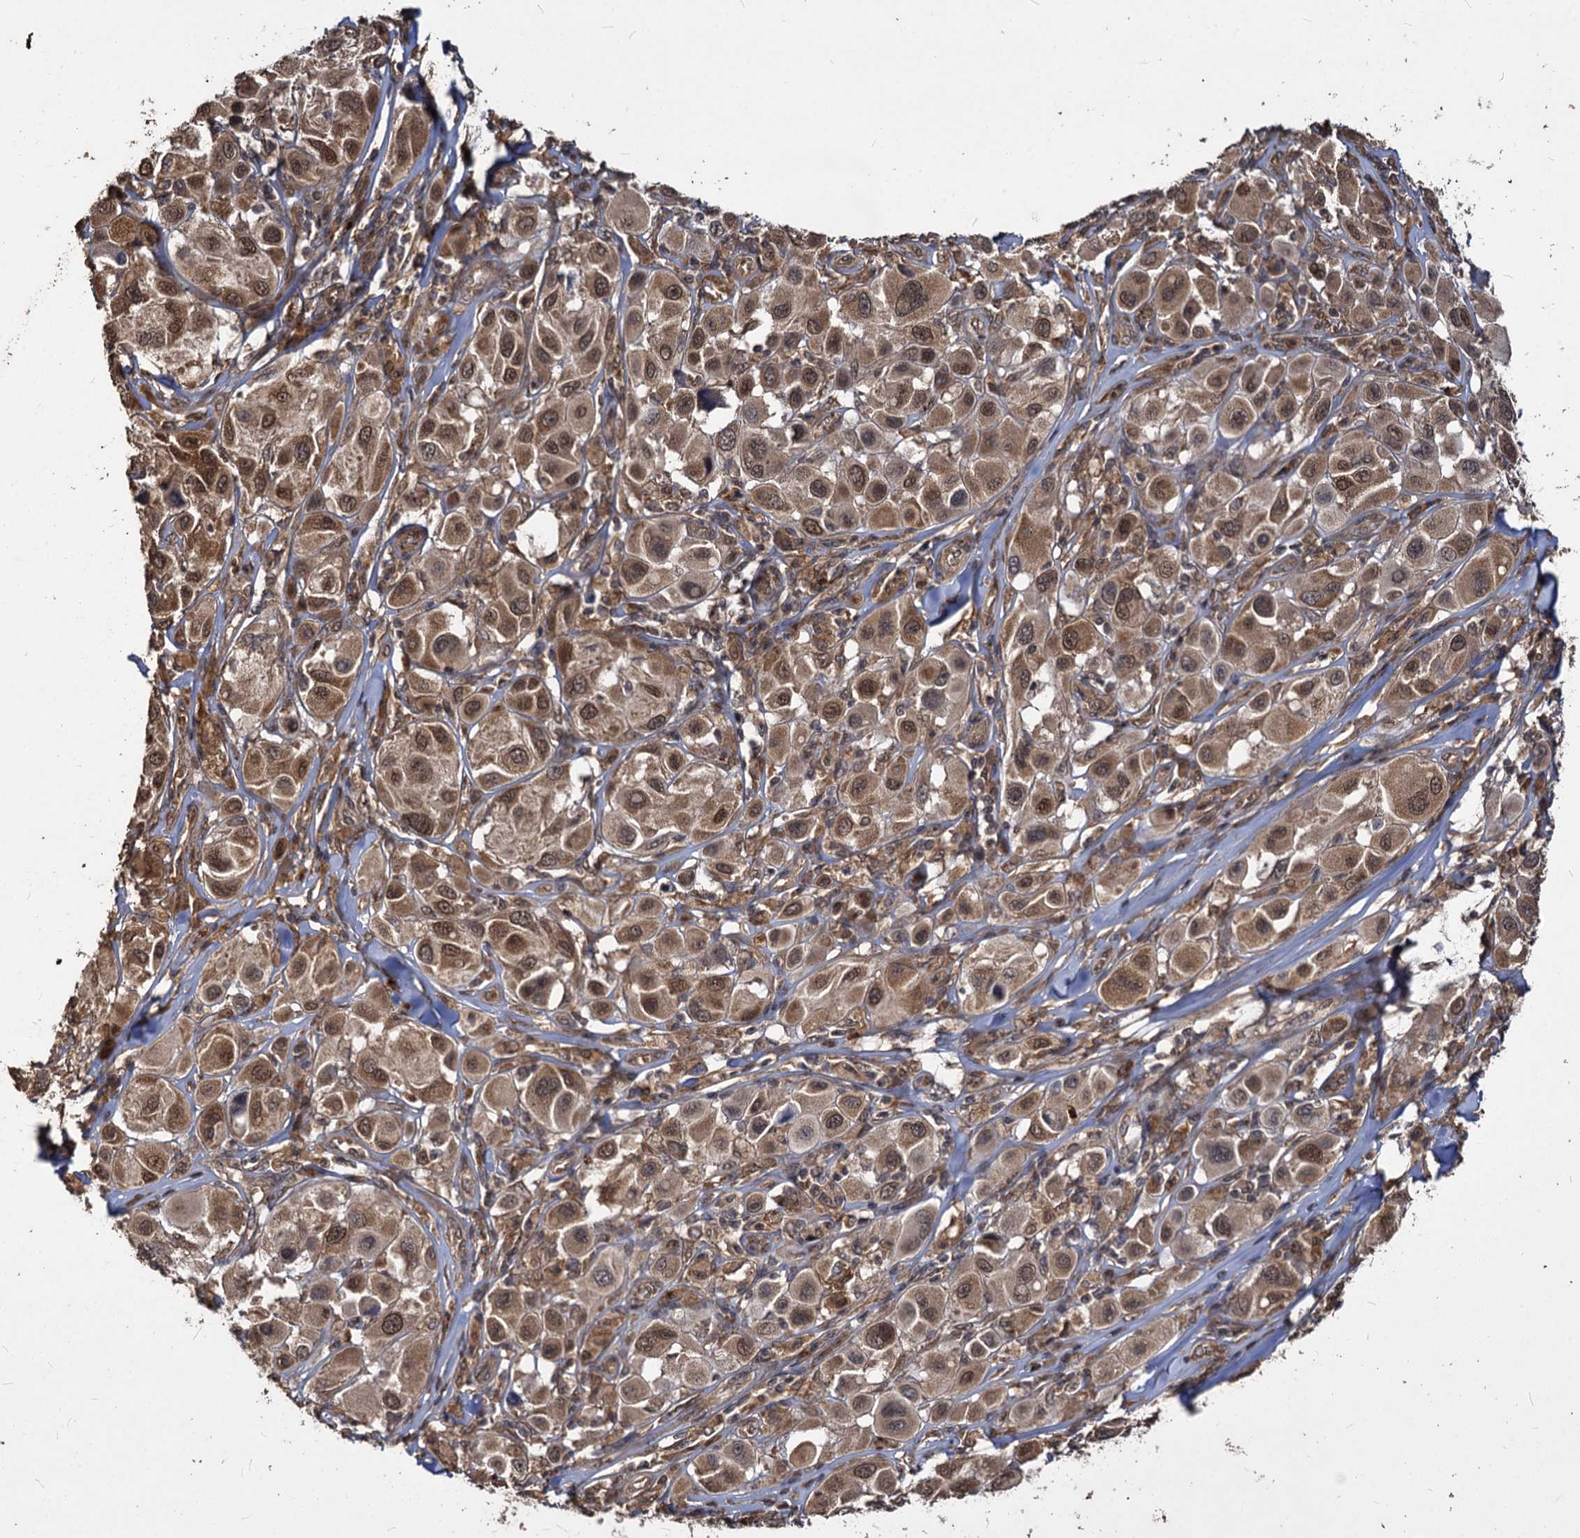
{"staining": {"intensity": "moderate", "quantity": ">75%", "location": "cytoplasmic/membranous,nuclear"}, "tissue": "melanoma", "cell_type": "Tumor cells", "image_type": "cancer", "snomed": [{"axis": "morphology", "description": "Malignant melanoma, Metastatic site"}, {"axis": "topography", "description": "Skin"}], "caption": "DAB immunohistochemical staining of melanoma displays moderate cytoplasmic/membranous and nuclear protein expression in approximately >75% of tumor cells.", "gene": "VPS51", "patient": {"sex": "male", "age": 41}}